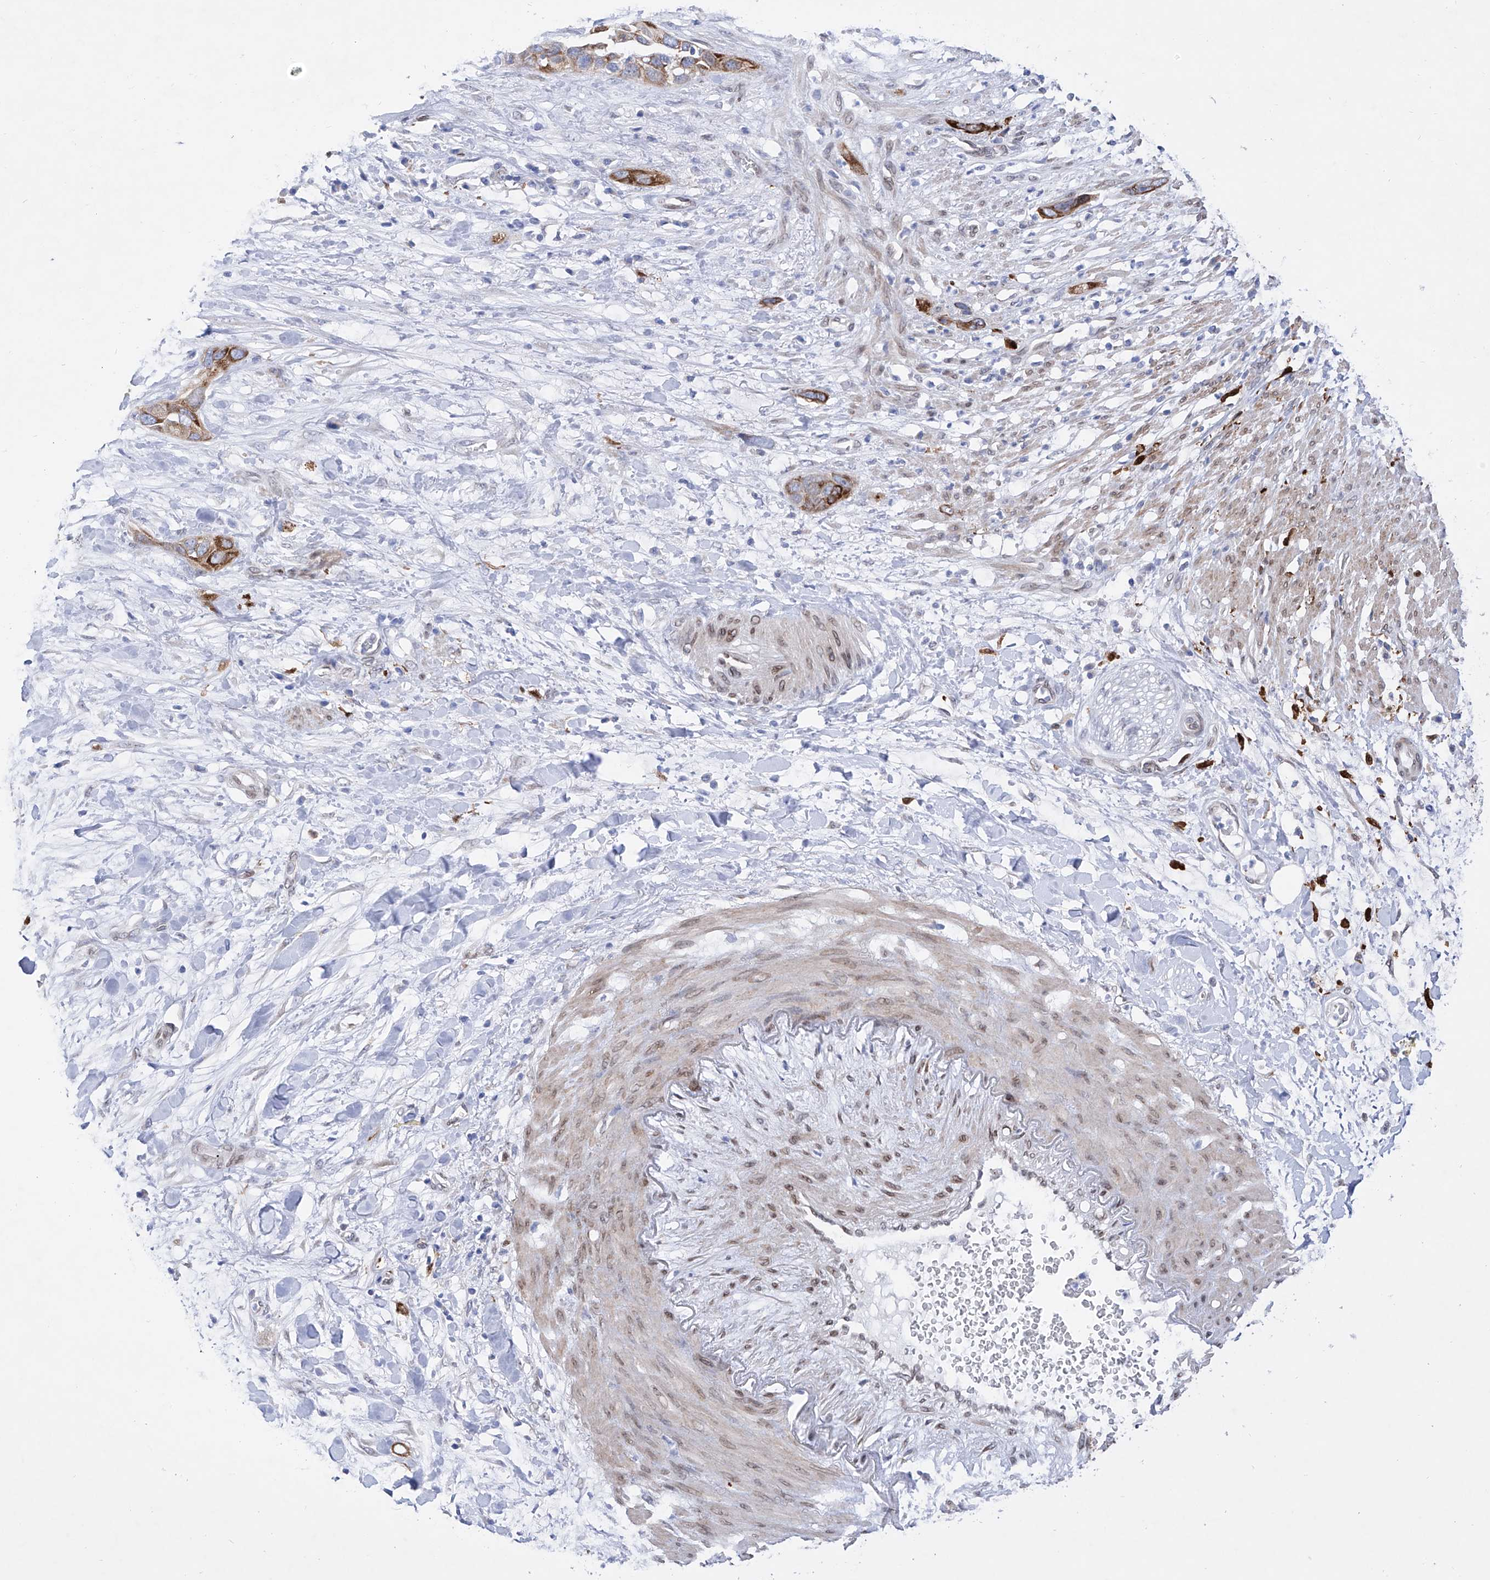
{"staining": {"intensity": "moderate", "quantity": ">75%", "location": "cytoplasmic/membranous"}, "tissue": "pancreatic cancer", "cell_type": "Tumor cells", "image_type": "cancer", "snomed": [{"axis": "morphology", "description": "Adenocarcinoma, NOS"}, {"axis": "topography", "description": "Pancreas"}], "caption": "Immunohistochemical staining of human adenocarcinoma (pancreatic) demonstrates medium levels of moderate cytoplasmic/membranous expression in about >75% of tumor cells.", "gene": "LCLAT1", "patient": {"sex": "female", "age": 60}}